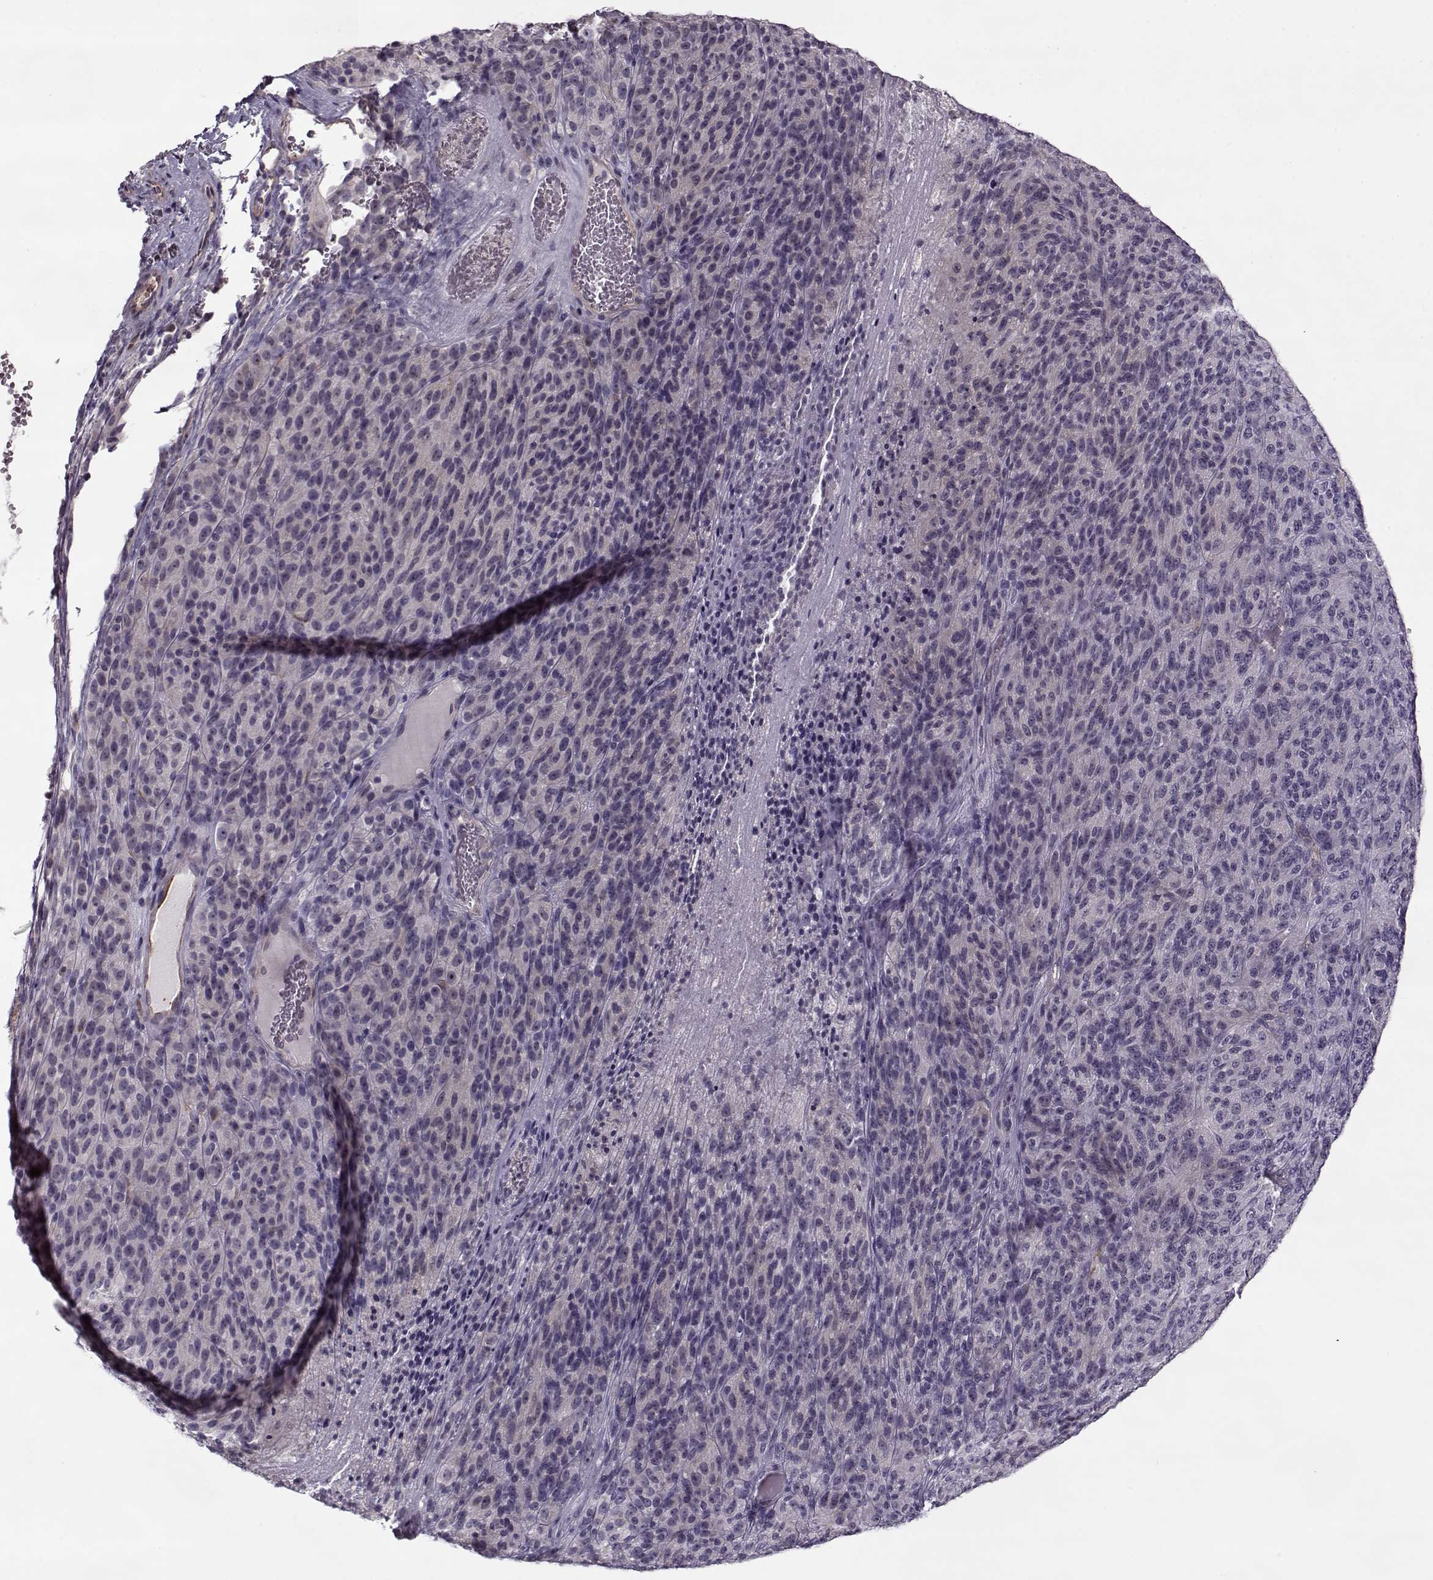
{"staining": {"intensity": "negative", "quantity": "none", "location": "none"}, "tissue": "melanoma", "cell_type": "Tumor cells", "image_type": "cancer", "snomed": [{"axis": "morphology", "description": "Malignant melanoma, Metastatic site"}, {"axis": "topography", "description": "Brain"}], "caption": "An image of malignant melanoma (metastatic site) stained for a protein exhibits no brown staining in tumor cells.", "gene": "PNMT", "patient": {"sex": "female", "age": 56}}